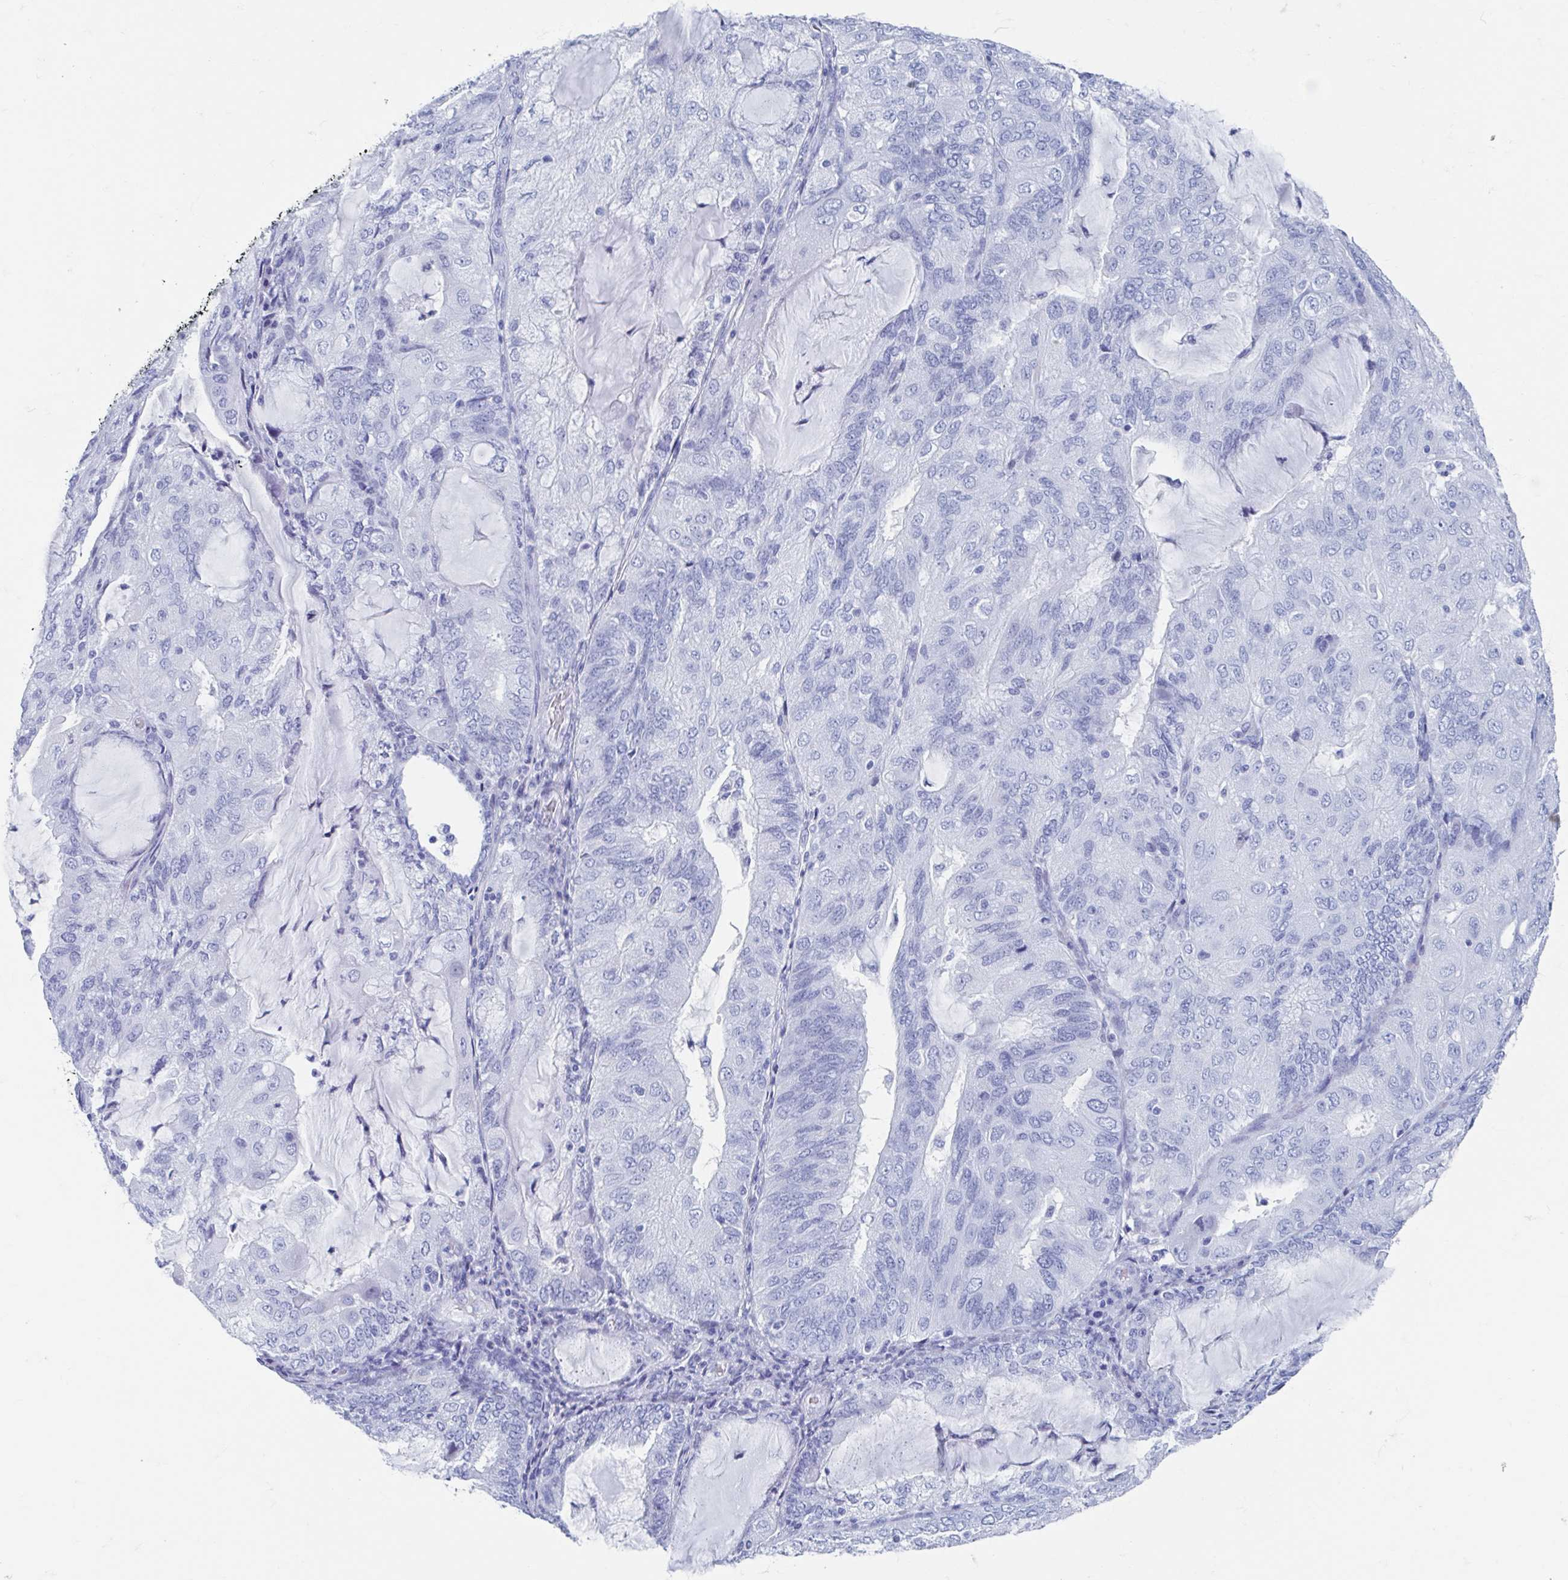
{"staining": {"intensity": "negative", "quantity": "none", "location": "none"}, "tissue": "endometrial cancer", "cell_type": "Tumor cells", "image_type": "cancer", "snomed": [{"axis": "morphology", "description": "Adenocarcinoma, NOS"}, {"axis": "topography", "description": "Endometrium"}], "caption": "Photomicrograph shows no protein expression in tumor cells of endometrial cancer tissue.", "gene": "C10orf53", "patient": {"sex": "female", "age": 81}}